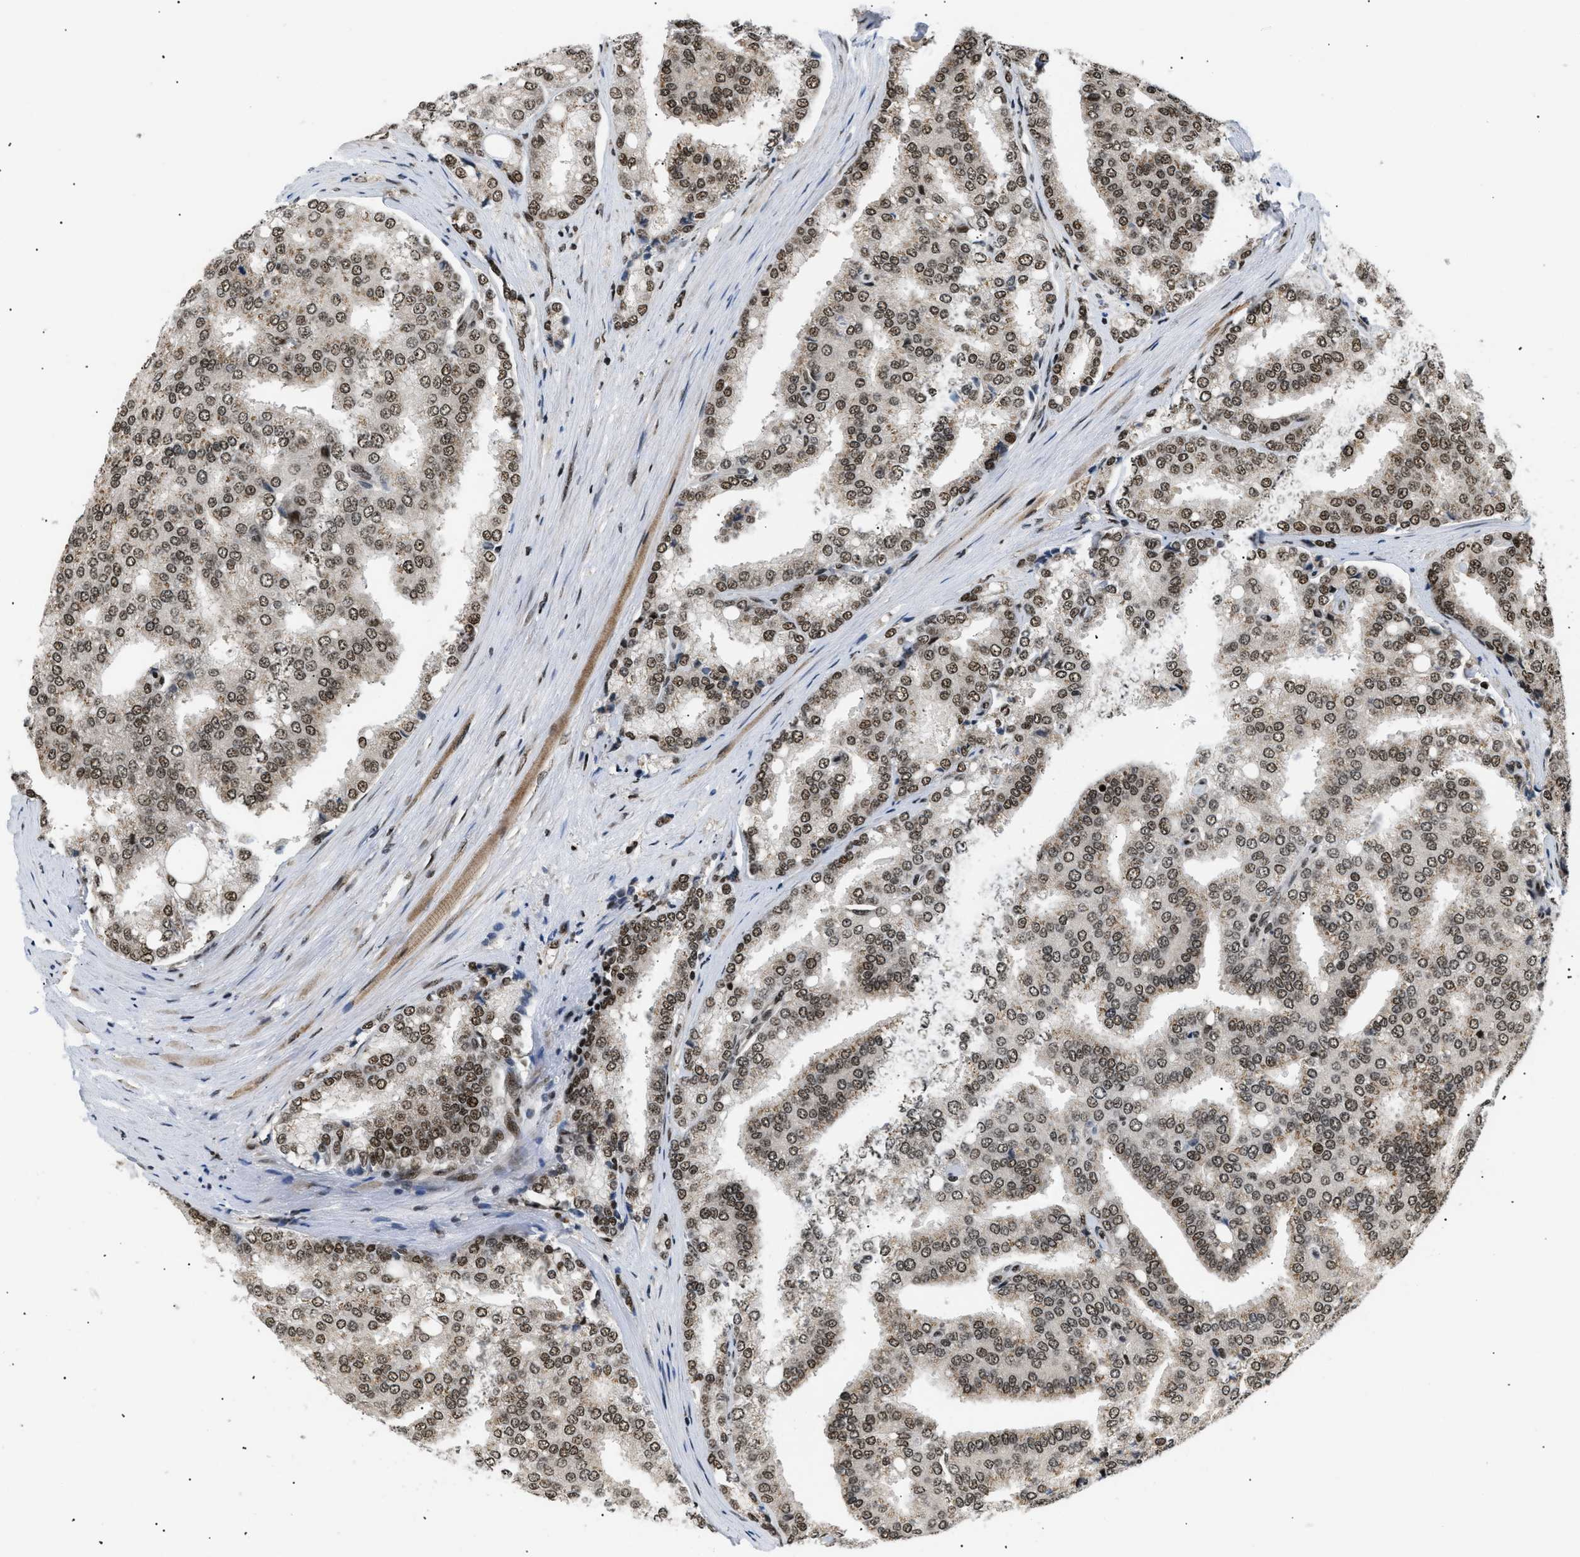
{"staining": {"intensity": "moderate", "quantity": "25%-75%", "location": "nuclear"}, "tissue": "prostate cancer", "cell_type": "Tumor cells", "image_type": "cancer", "snomed": [{"axis": "morphology", "description": "Adenocarcinoma, High grade"}, {"axis": "topography", "description": "Prostate"}], "caption": "Moderate nuclear expression is identified in about 25%-75% of tumor cells in prostate cancer.", "gene": "RBM5", "patient": {"sex": "male", "age": 50}}